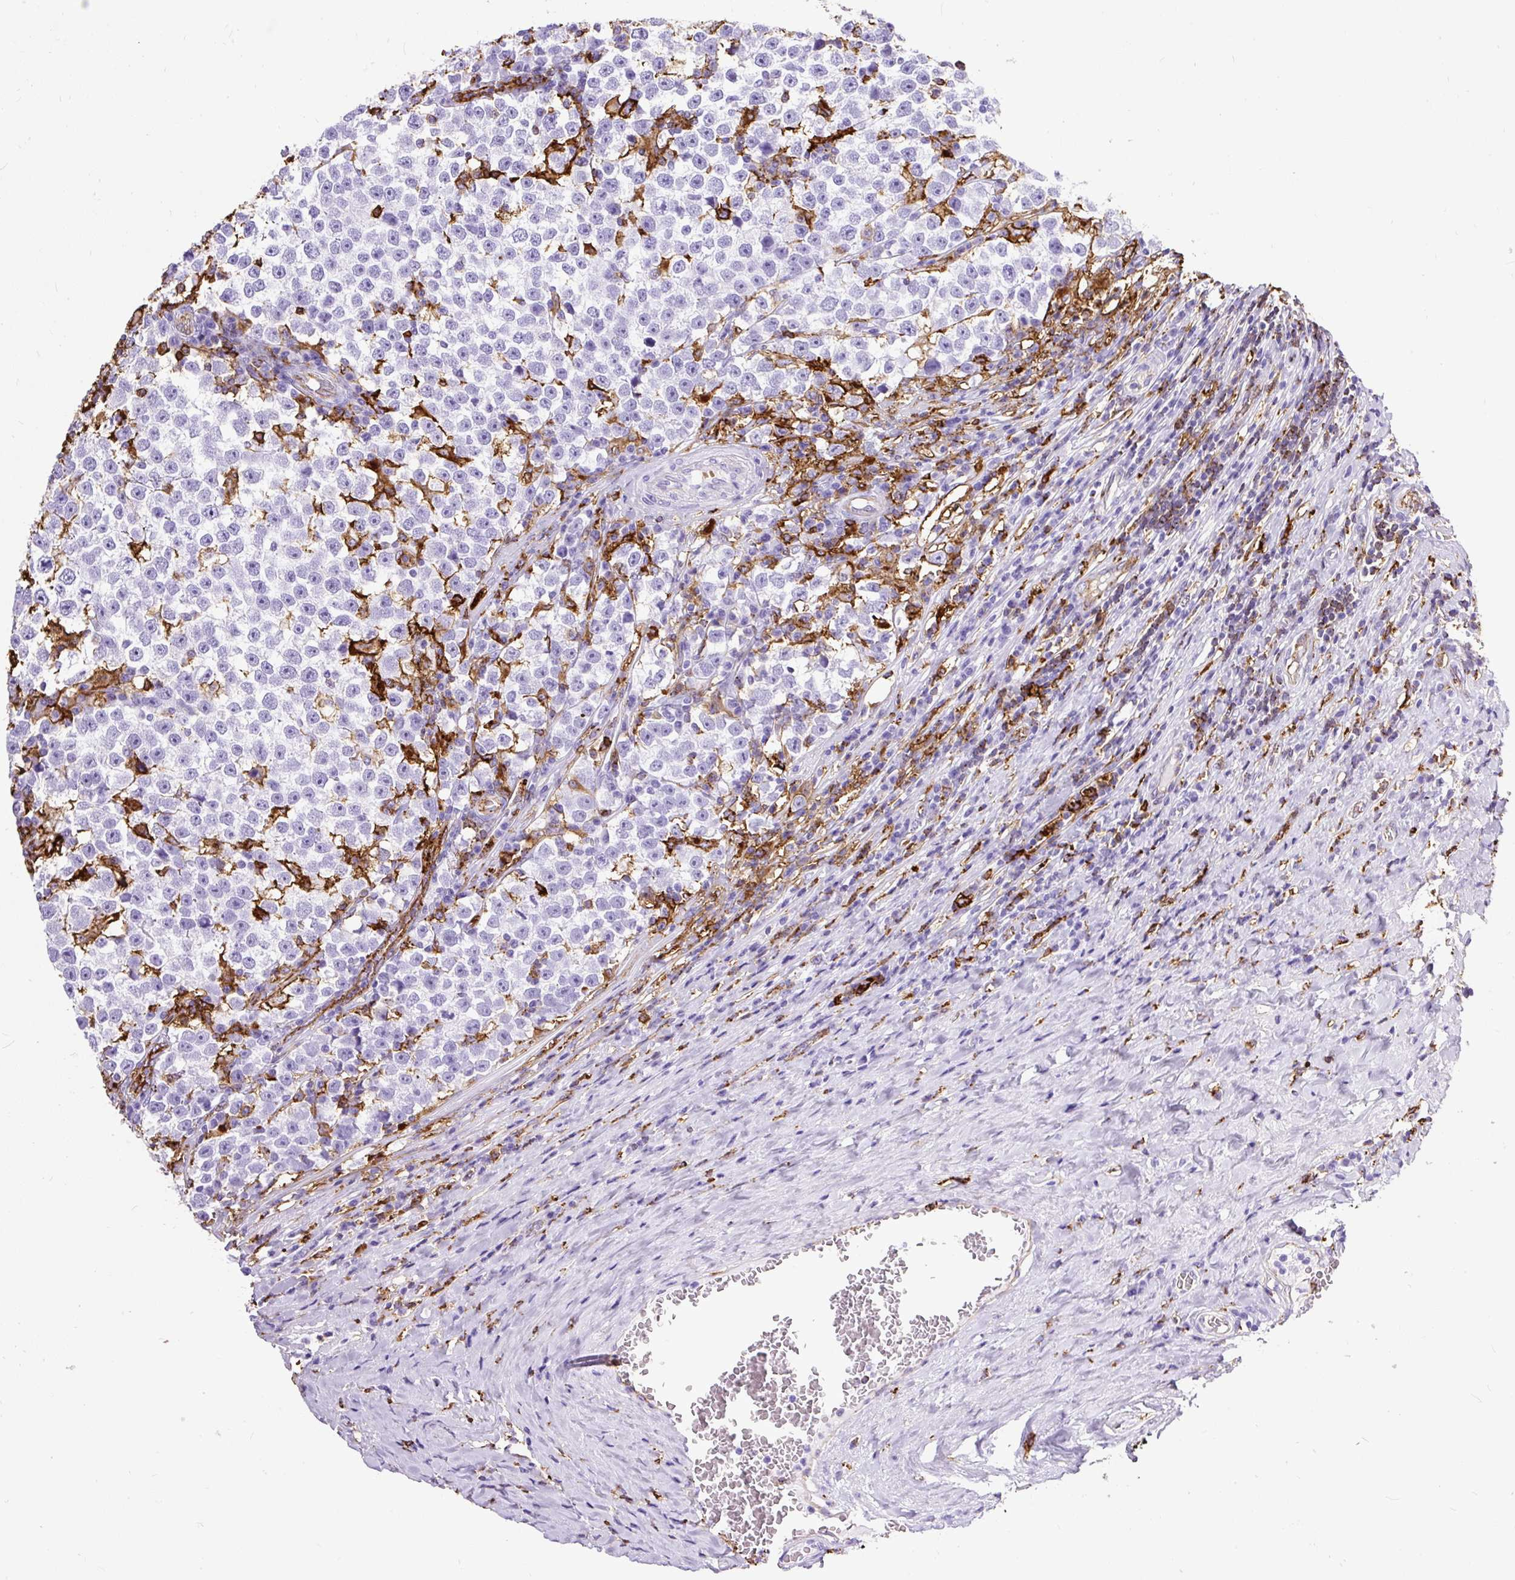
{"staining": {"intensity": "negative", "quantity": "none", "location": "none"}, "tissue": "testis cancer", "cell_type": "Tumor cells", "image_type": "cancer", "snomed": [{"axis": "morphology", "description": "Normal tissue, NOS"}, {"axis": "morphology", "description": "Seminoma, NOS"}, {"axis": "topography", "description": "Testis"}], "caption": "This is an immunohistochemistry micrograph of testis seminoma. There is no staining in tumor cells.", "gene": "HLA-DRA", "patient": {"sex": "male", "age": 43}}